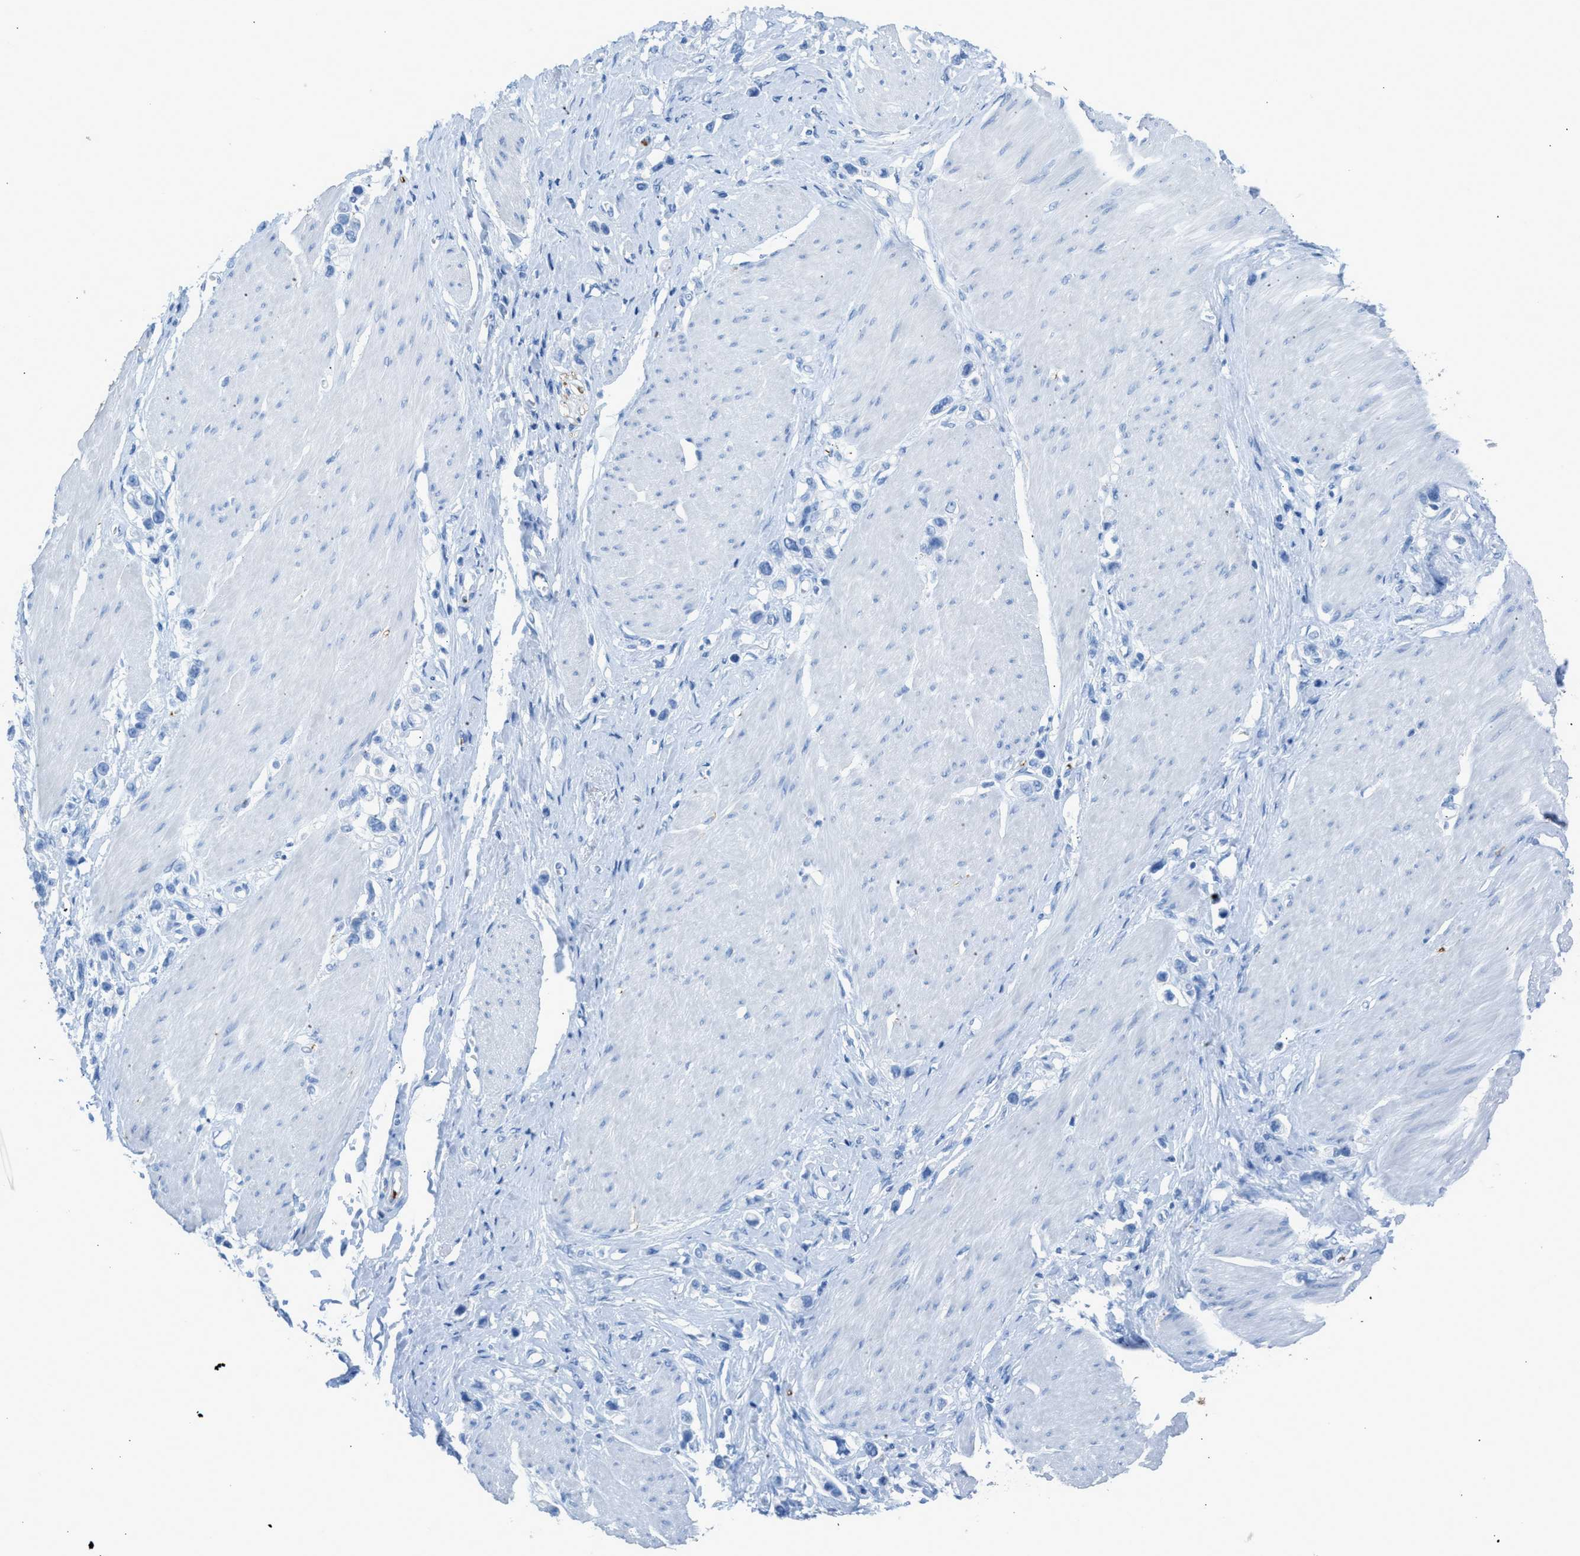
{"staining": {"intensity": "negative", "quantity": "none", "location": "none"}, "tissue": "stomach cancer", "cell_type": "Tumor cells", "image_type": "cancer", "snomed": [{"axis": "morphology", "description": "Adenocarcinoma, NOS"}, {"axis": "topography", "description": "Stomach"}], "caption": "This micrograph is of stomach adenocarcinoma stained with IHC to label a protein in brown with the nuclei are counter-stained blue. There is no positivity in tumor cells.", "gene": "FAIM2", "patient": {"sex": "female", "age": 65}}